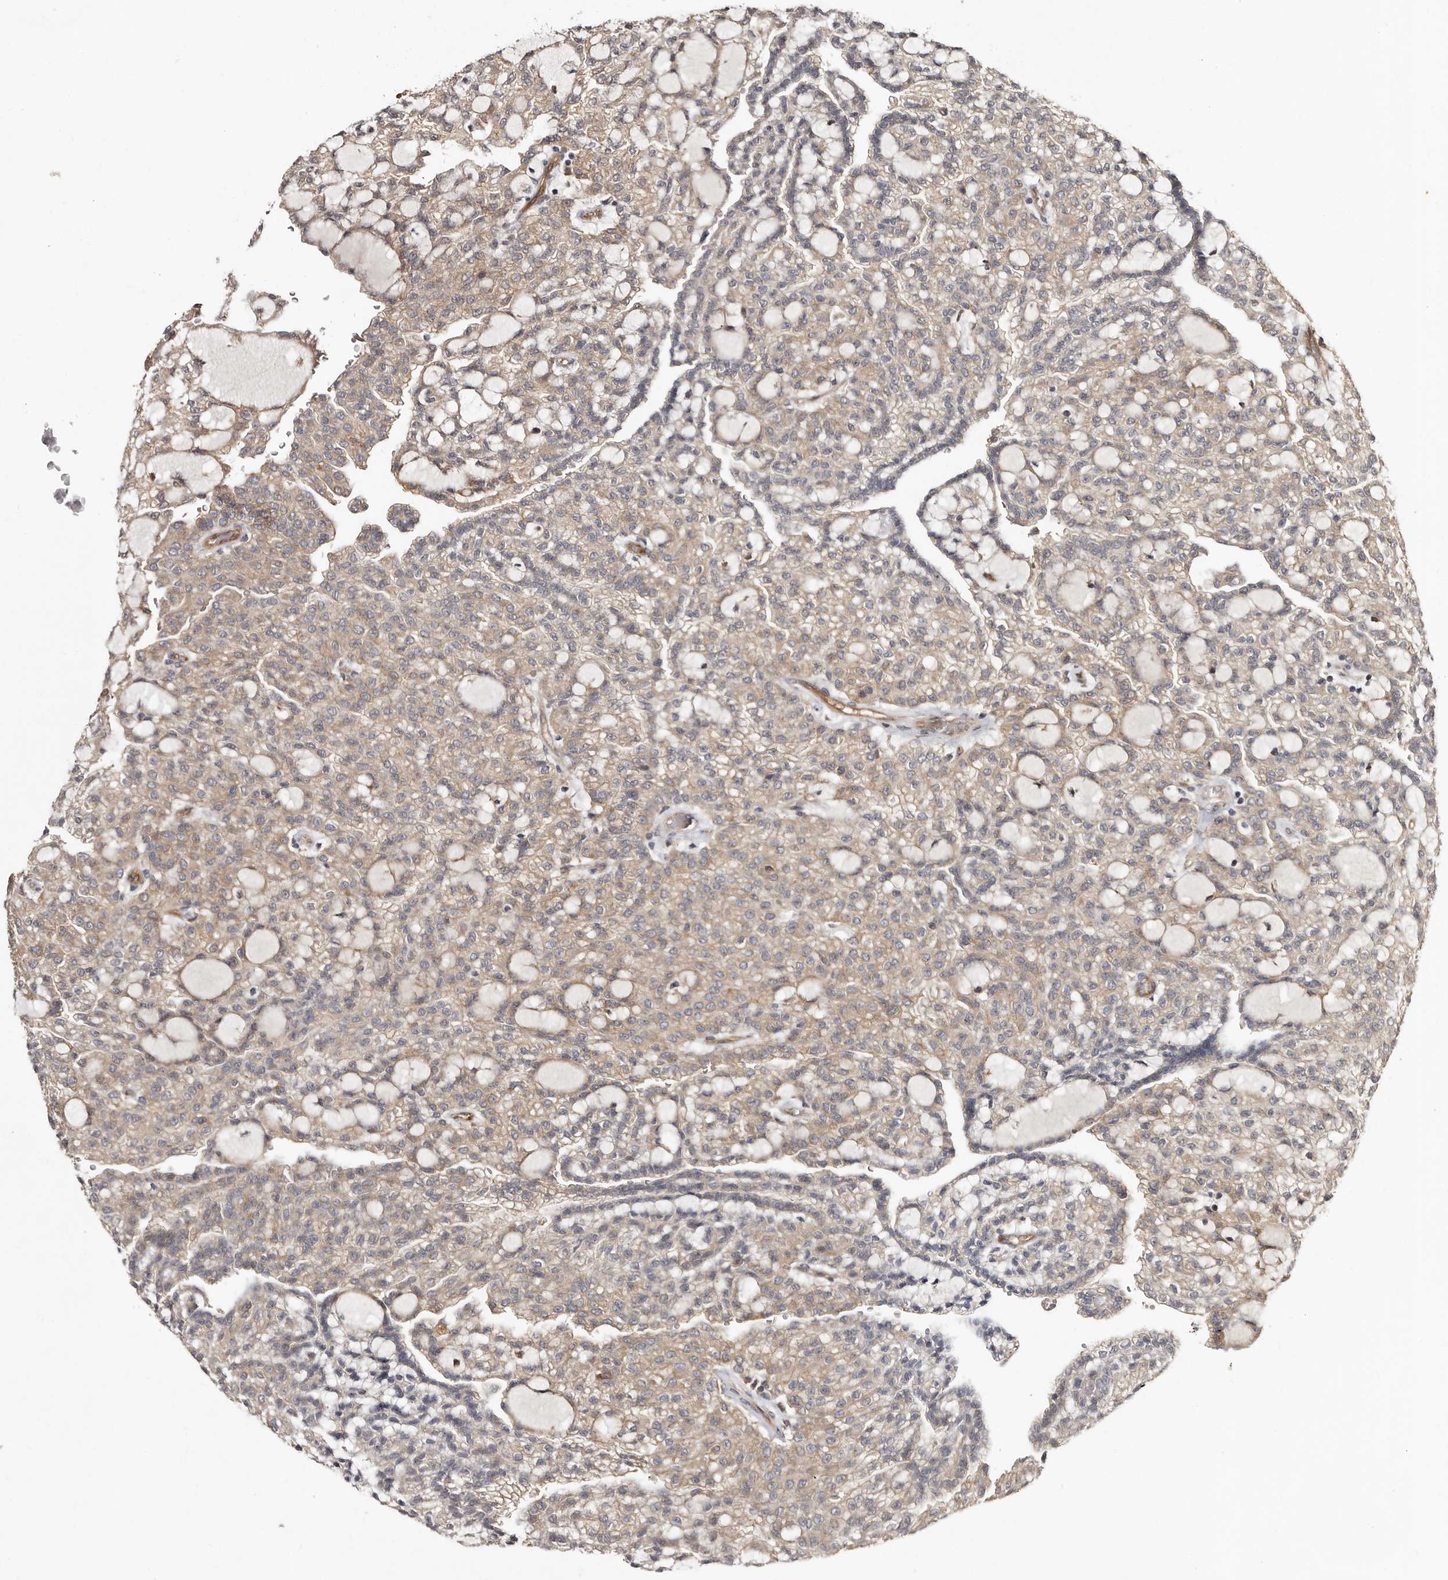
{"staining": {"intensity": "moderate", "quantity": "25%-75%", "location": "cytoplasmic/membranous"}, "tissue": "renal cancer", "cell_type": "Tumor cells", "image_type": "cancer", "snomed": [{"axis": "morphology", "description": "Adenocarcinoma, NOS"}, {"axis": "topography", "description": "Kidney"}], "caption": "Renal adenocarcinoma stained with a protein marker exhibits moderate staining in tumor cells.", "gene": "TBC1D22B", "patient": {"sex": "male", "age": 63}}